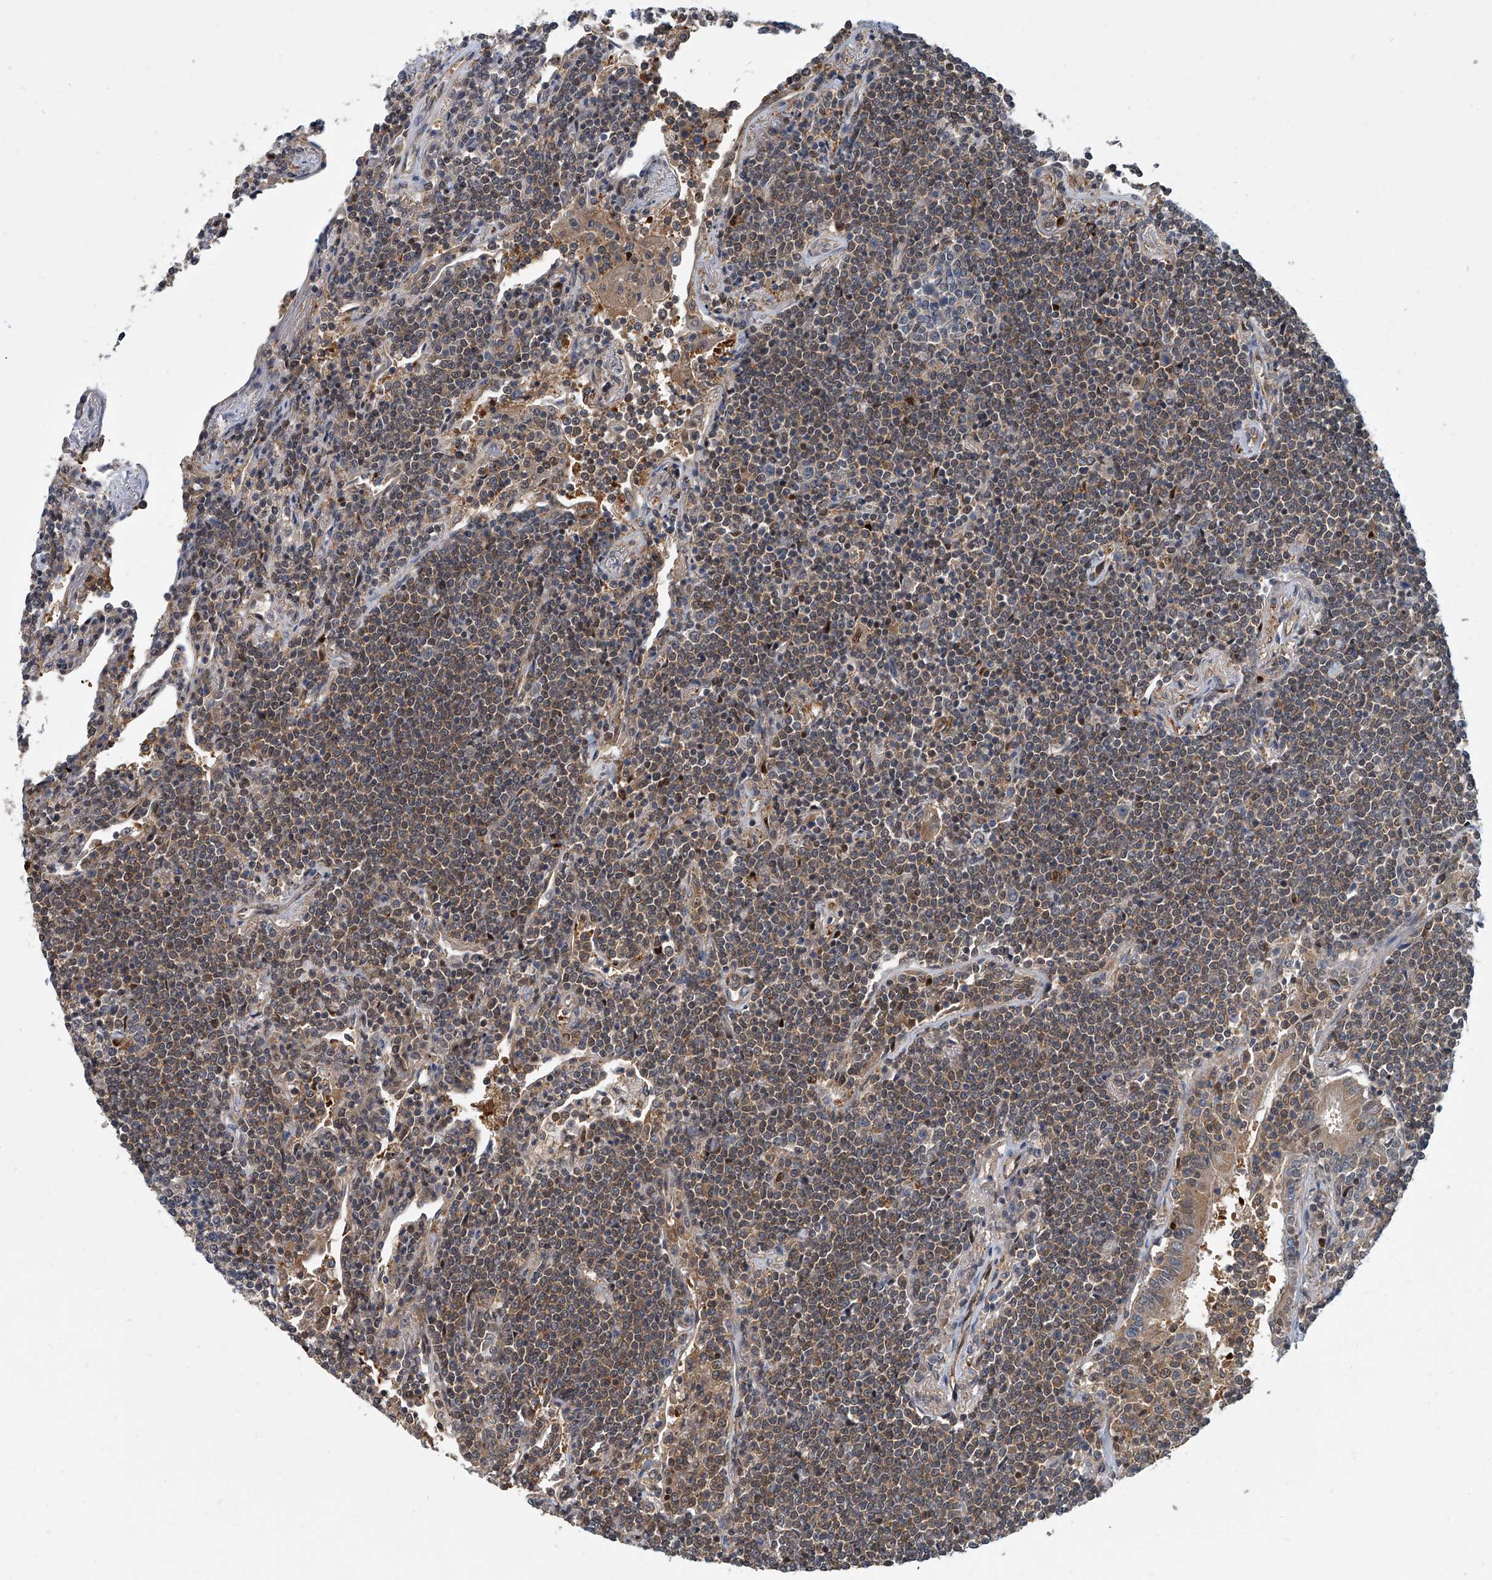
{"staining": {"intensity": "weak", "quantity": ">75%", "location": "cytoplasmic/membranous"}, "tissue": "lymphoma", "cell_type": "Tumor cells", "image_type": "cancer", "snomed": [{"axis": "morphology", "description": "Malignant lymphoma, non-Hodgkin's type, Low grade"}, {"axis": "topography", "description": "Lung"}], "caption": "This histopathology image shows lymphoma stained with immunohistochemistry to label a protein in brown. The cytoplasmic/membranous of tumor cells show weak positivity for the protein. Nuclei are counter-stained blue.", "gene": "PSMB10", "patient": {"sex": "female", "age": 71}}